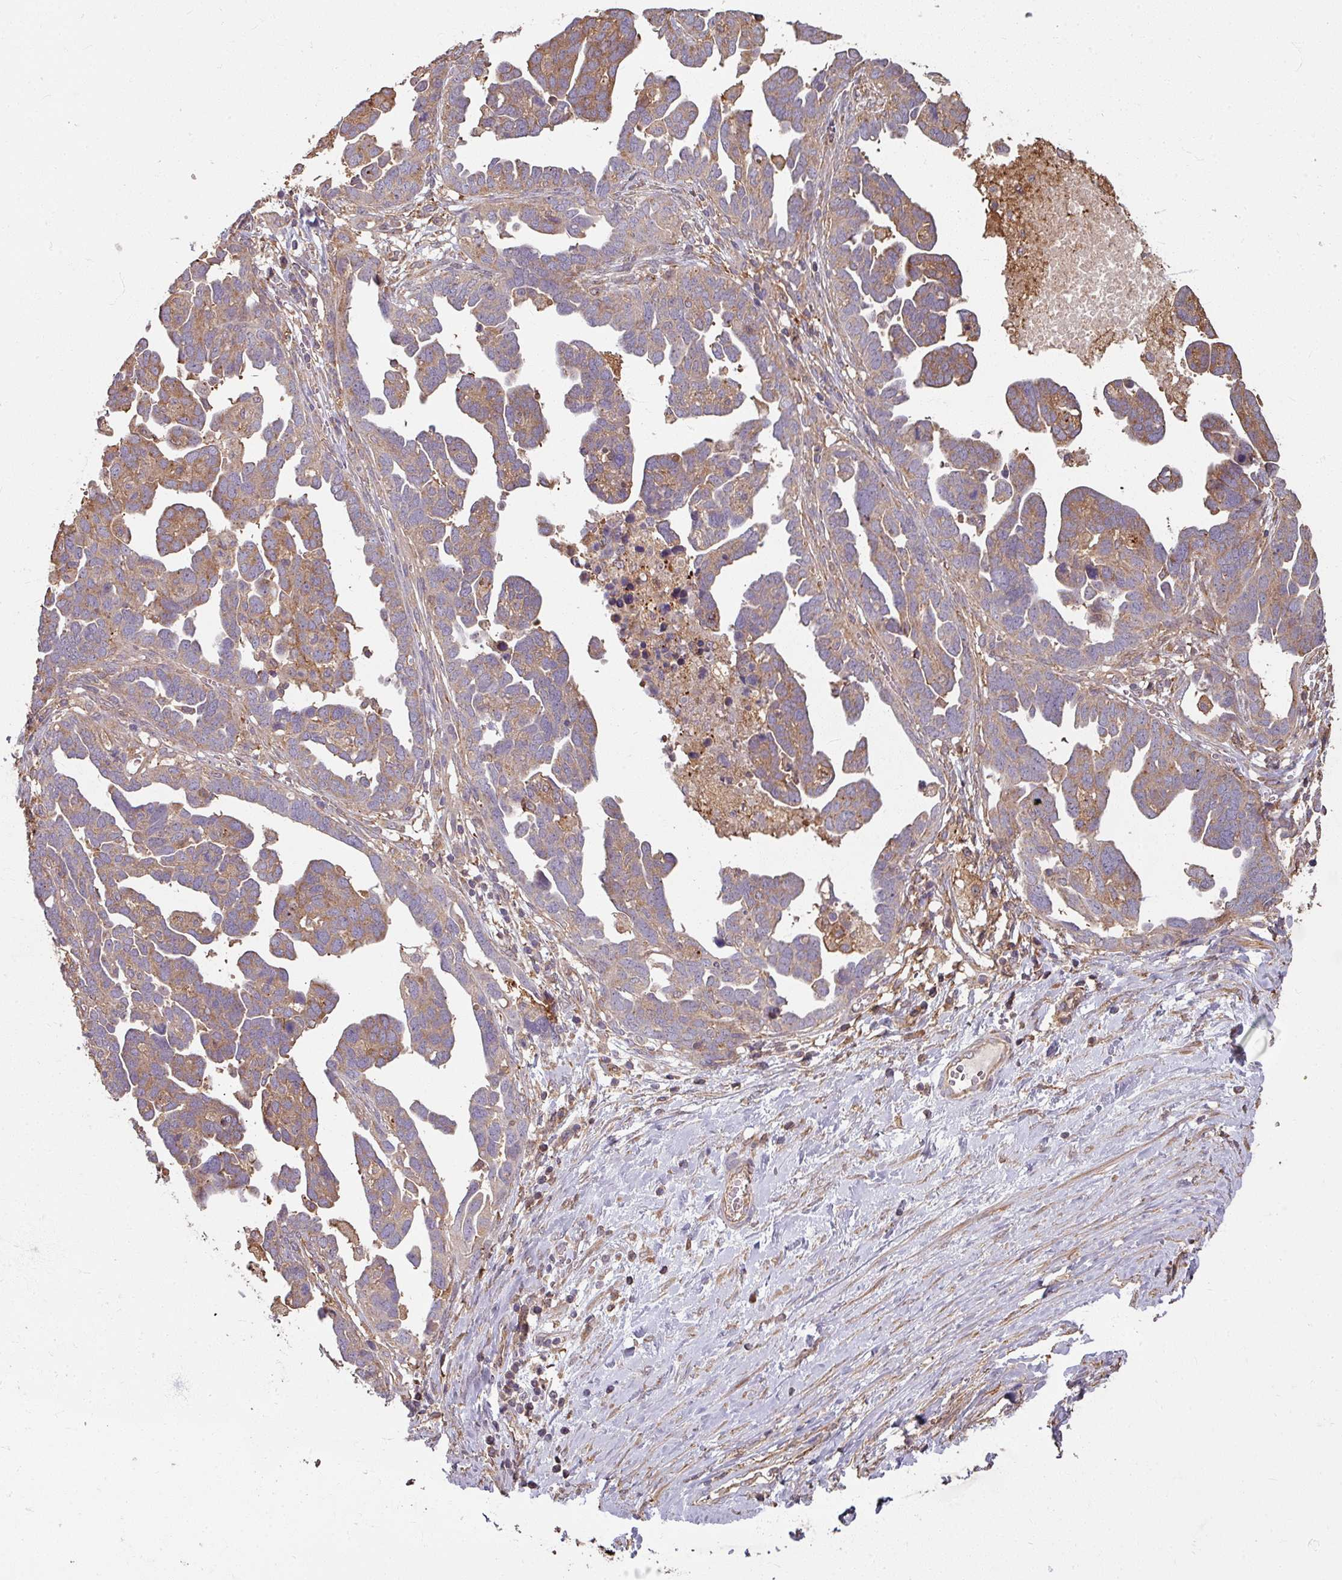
{"staining": {"intensity": "moderate", "quantity": ">75%", "location": "cytoplasmic/membranous"}, "tissue": "ovarian cancer", "cell_type": "Tumor cells", "image_type": "cancer", "snomed": [{"axis": "morphology", "description": "Cystadenocarcinoma, serous, NOS"}, {"axis": "topography", "description": "Ovary"}], "caption": "Protein expression analysis of human ovarian cancer (serous cystadenocarcinoma) reveals moderate cytoplasmic/membranous positivity in approximately >75% of tumor cells.", "gene": "CCDC68", "patient": {"sex": "female", "age": 54}}